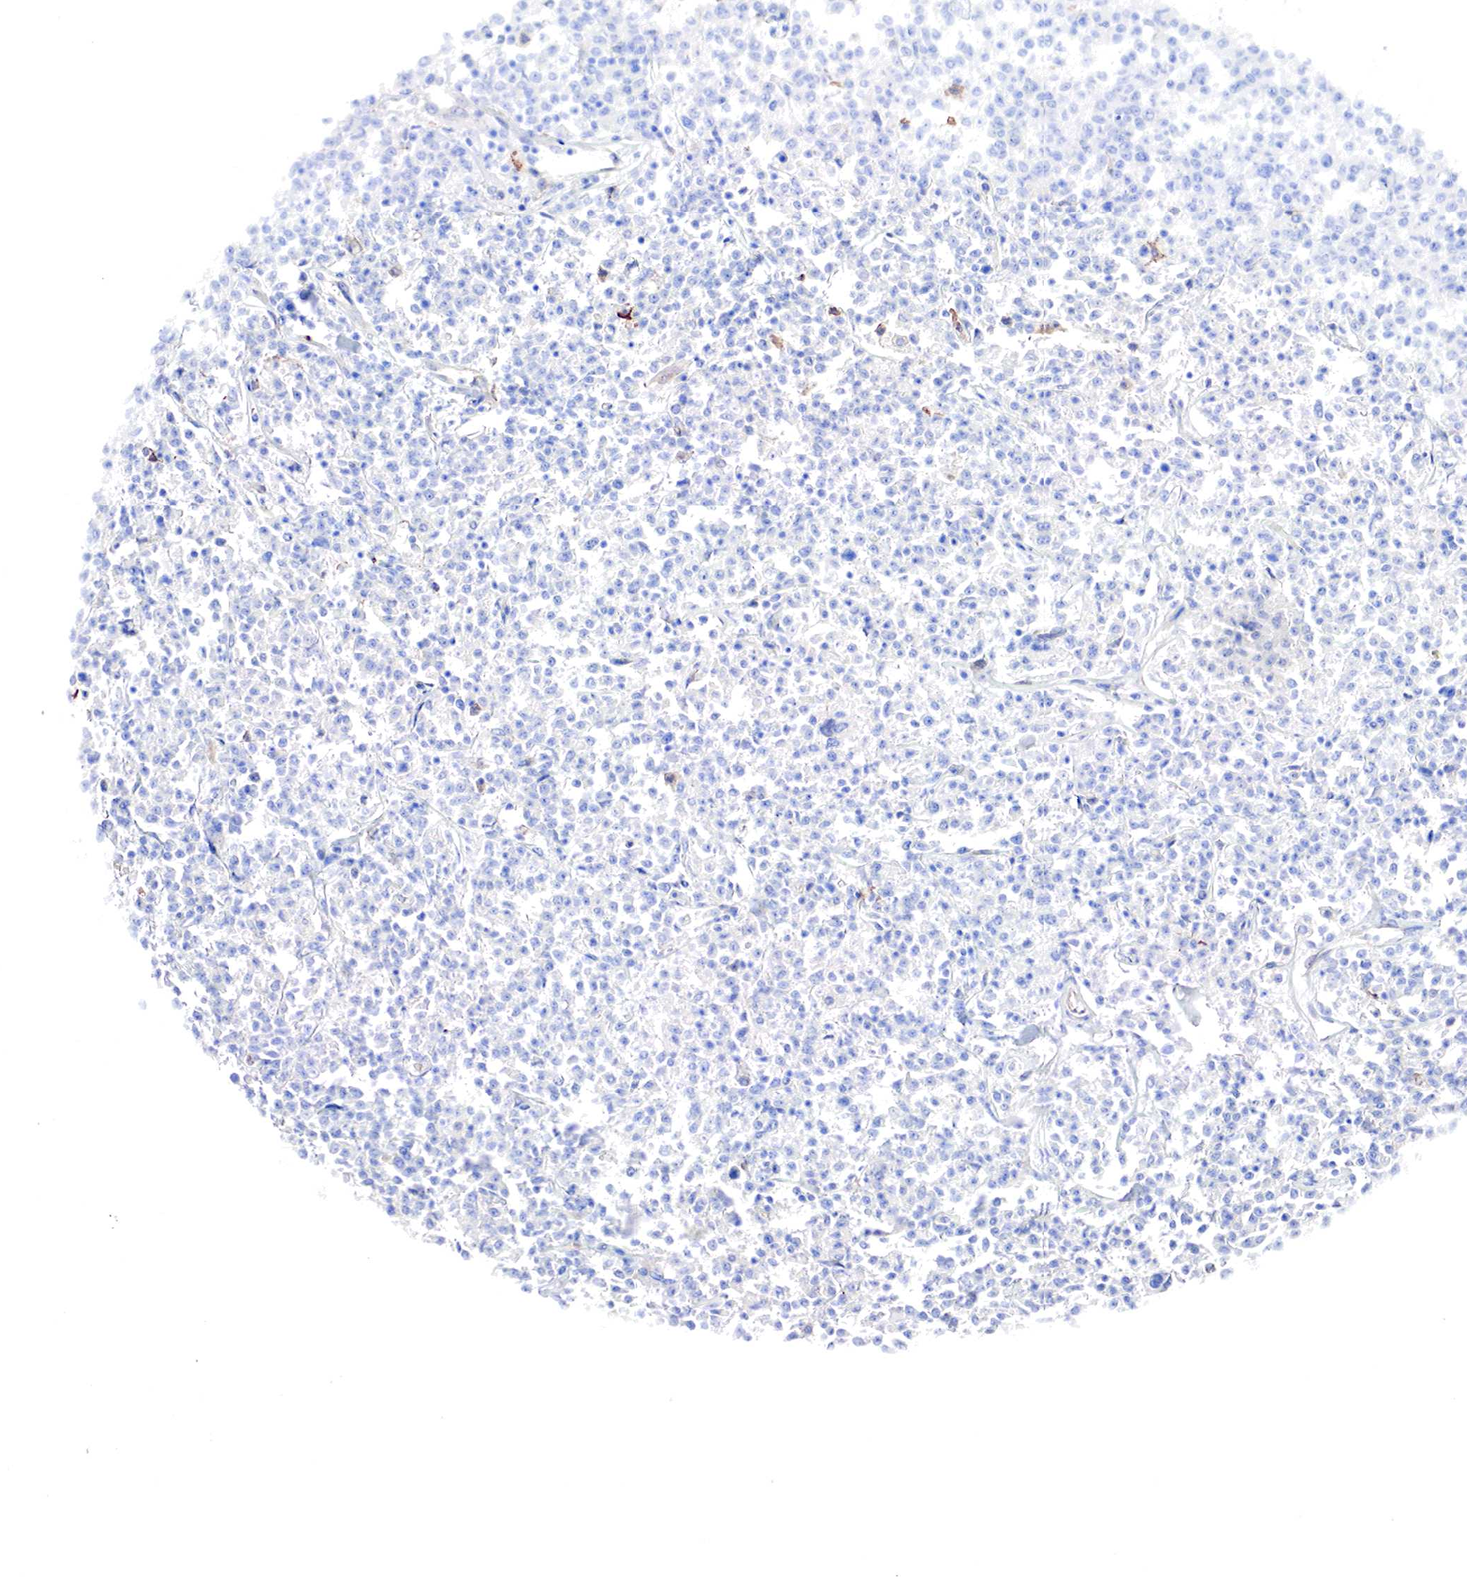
{"staining": {"intensity": "negative", "quantity": "none", "location": "none"}, "tissue": "lymphoma", "cell_type": "Tumor cells", "image_type": "cancer", "snomed": [{"axis": "morphology", "description": "Malignant lymphoma, non-Hodgkin's type, Low grade"}, {"axis": "topography", "description": "Small intestine"}], "caption": "This is an IHC photomicrograph of low-grade malignant lymphoma, non-Hodgkin's type. There is no positivity in tumor cells.", "gene": "RDX", "patient": {"sex": "female", "age": 59}}